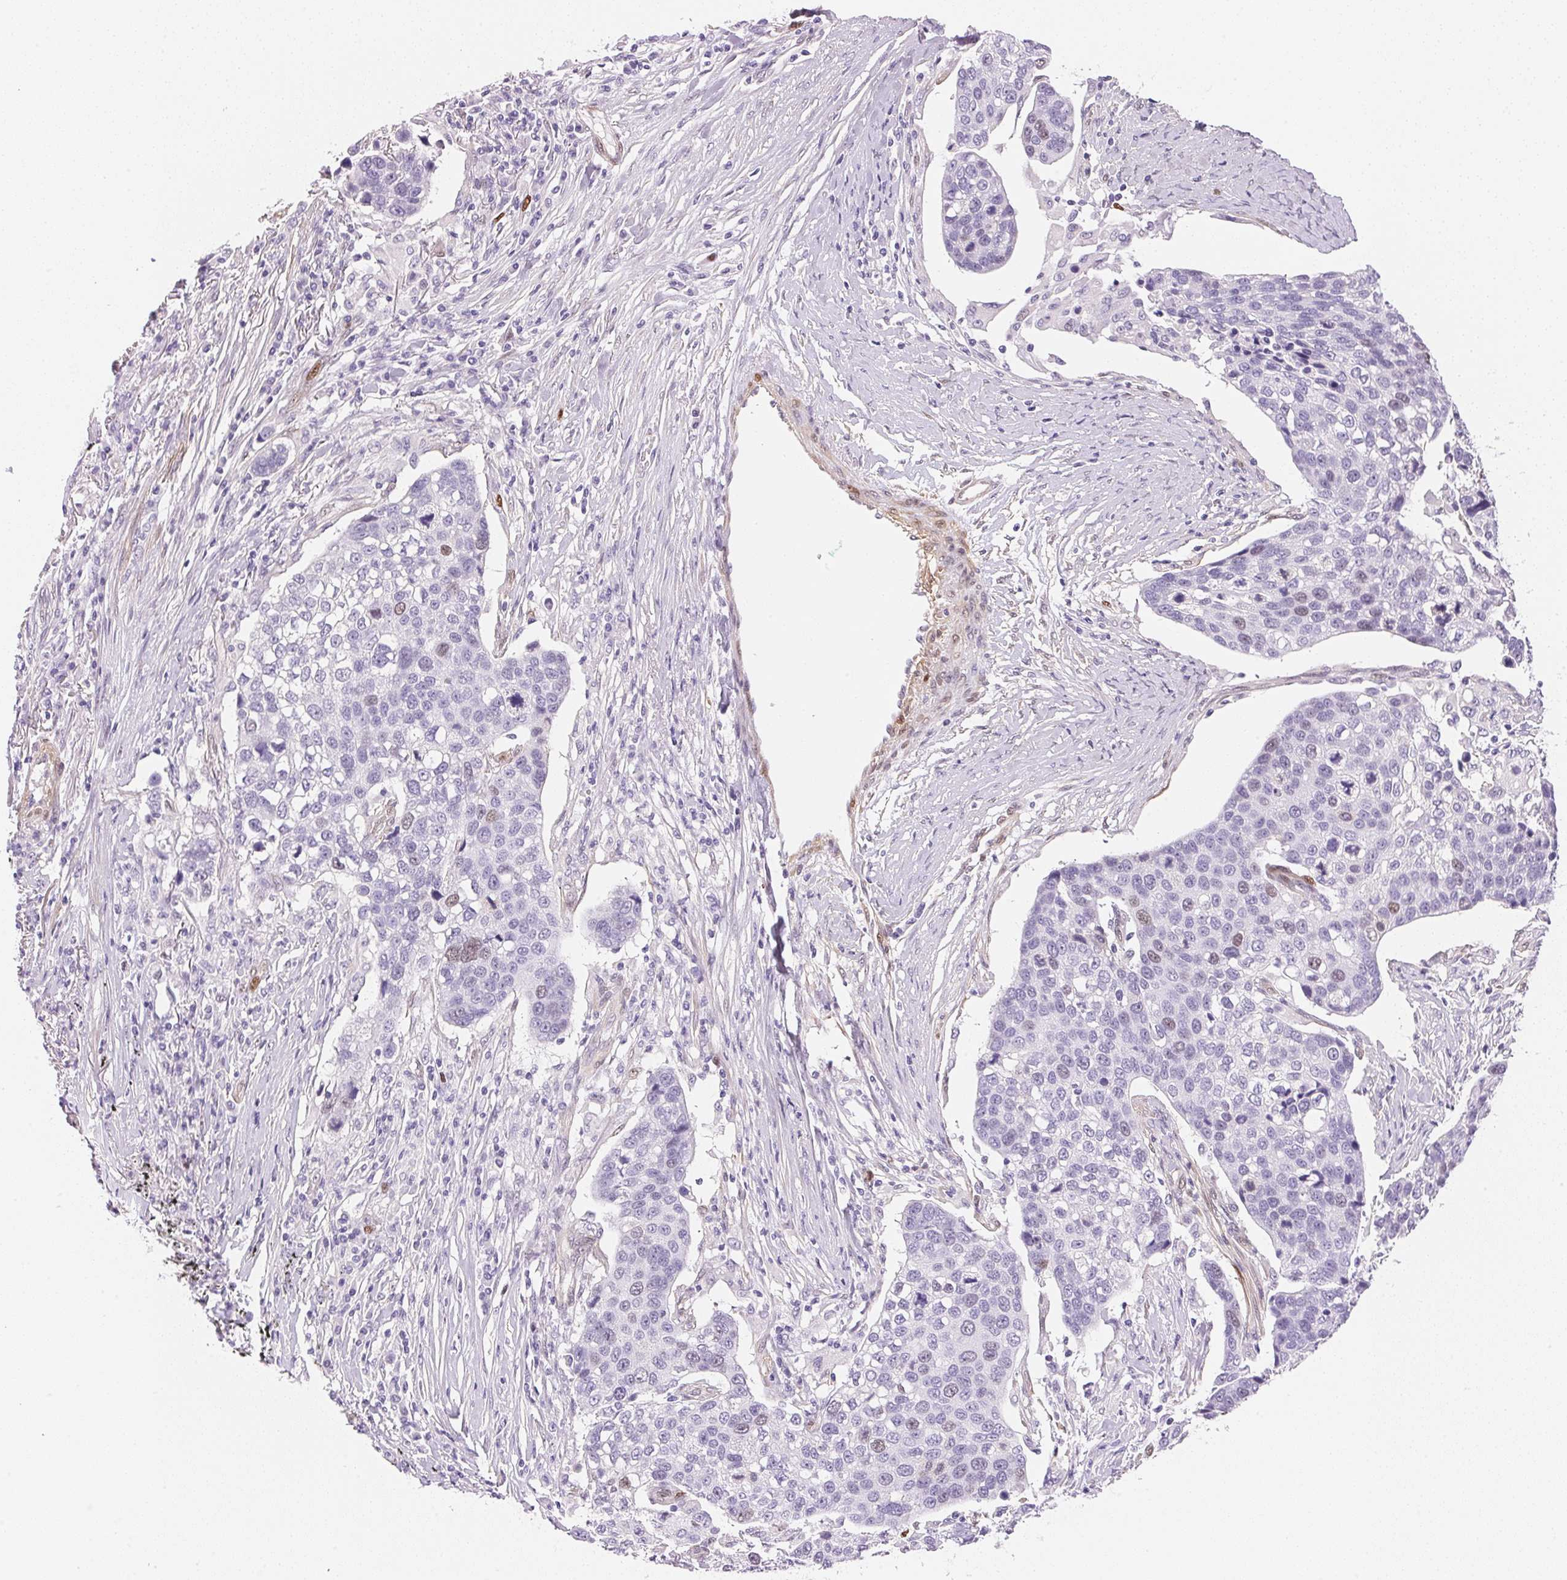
{"staining": {"intensity": "weak", "quantity": "<25%", "location": "nuclear"}, "tissue": "lung cancer", "cell_type": "Tumor cells", "image_type": "cancer", "snomed": [{"axis": "morphology", "description": "Squamous cell carcinoma, NOS"}, {"axis": "topography", "description": "Lymph node"}, {"axis": "topography", "description": "Lung"}], "caption": "DAB immunohistochemical staining of human lung cancer shows no significant staining in tumor cells. (DAB IHC, high magnification).", "gene": "SMTN", "patient": {"sex": "male", "age": 61}}